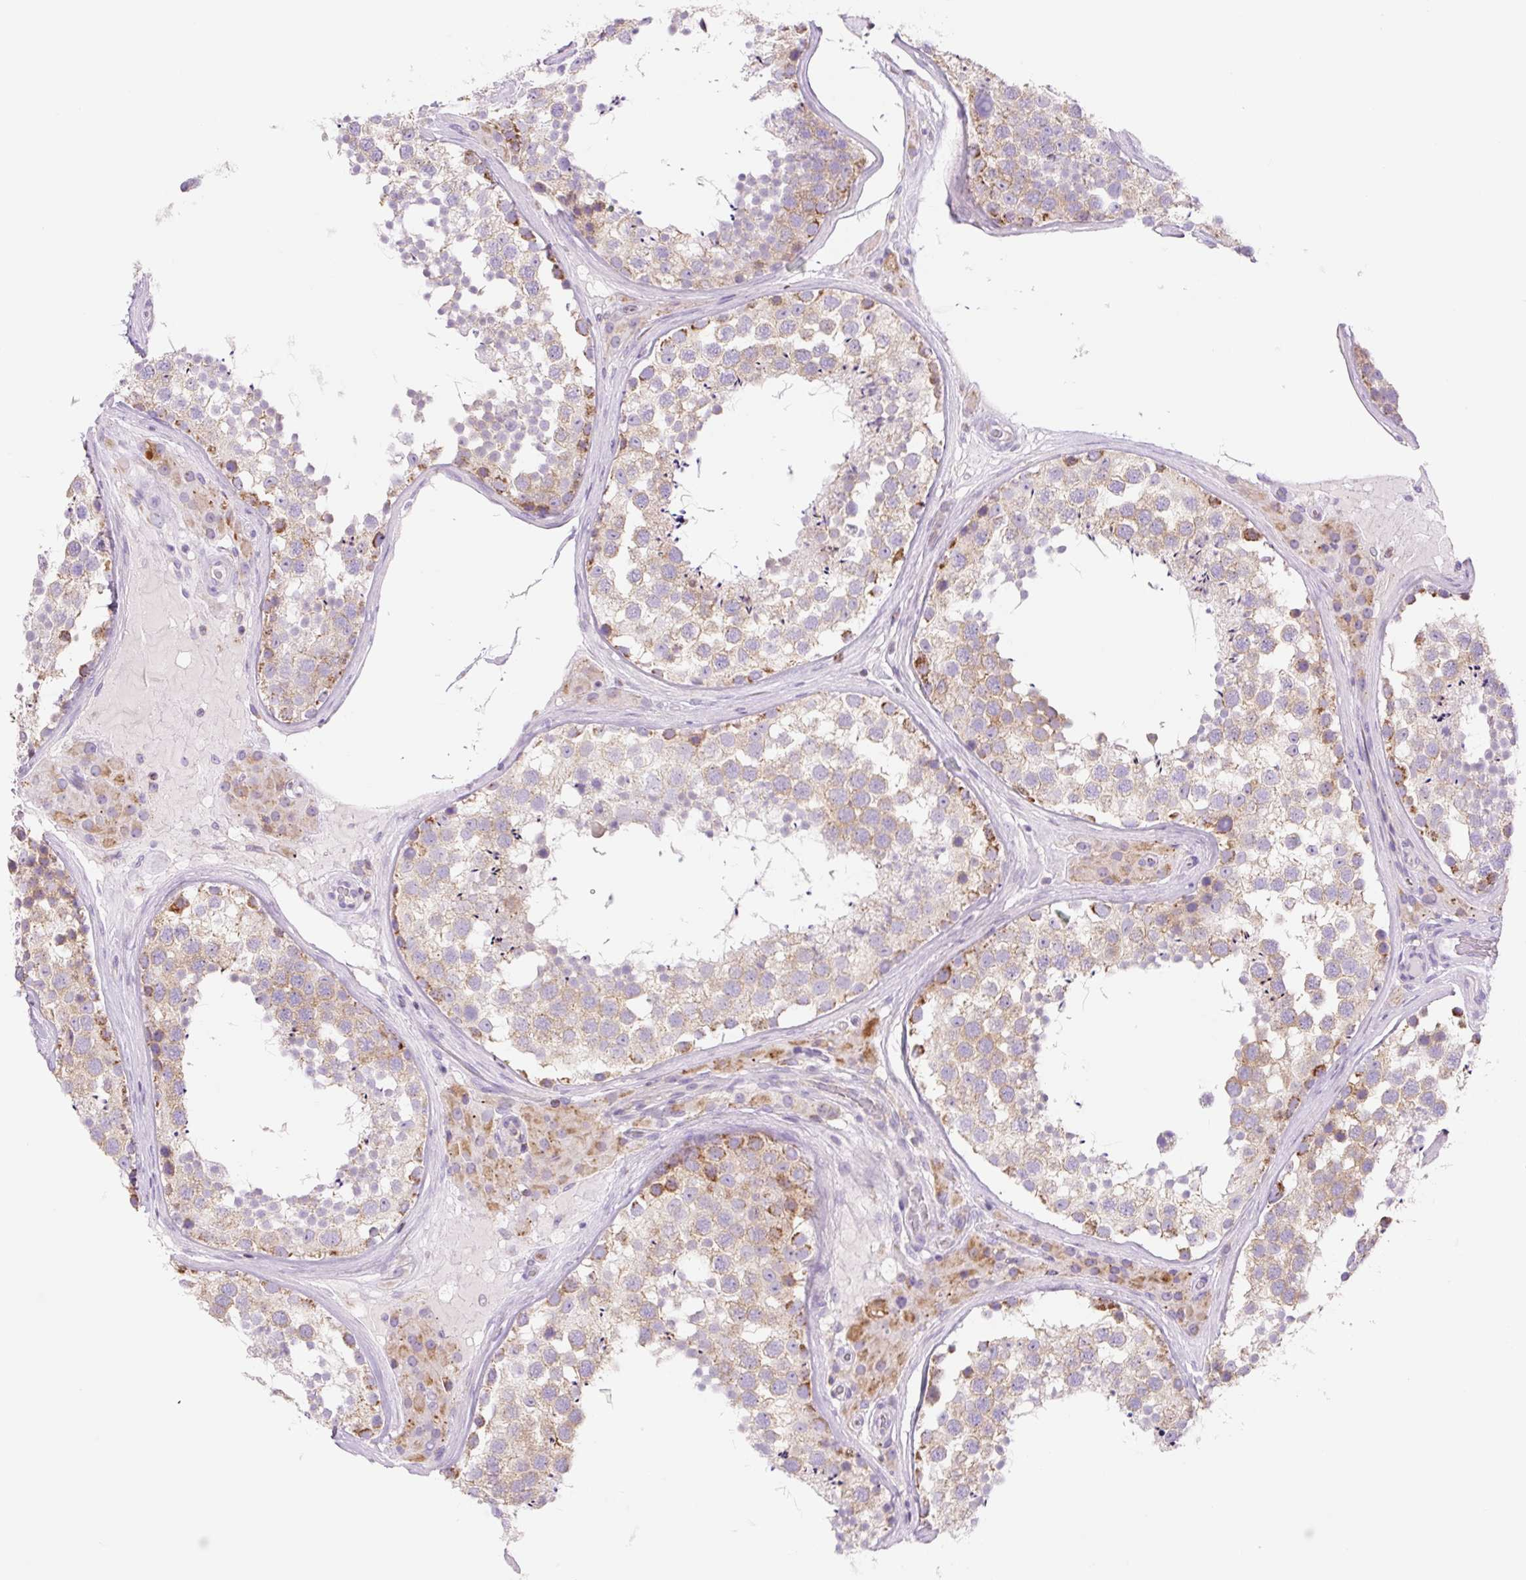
{"staining": {"intensity": "moderate", "quantity": "<25%", "location": "cytoplasmic/membranous"}, "tissue": "testis", "cell_type": "Cells in seminiferous ducts", "image_type": "normal", "snomed": [{"axis": "morphology", "description": "Normal tissue, NOS"}, {"axis": "topography", "description": "Testis"}], "caption": "The photomicrograph exhibits staining of unremarkable testis, revealing moderate cytoplasmic/membranous protein positivity (brown color) within cells in seminiferous ducts.", "gene": "FOCAD", "patient": {"sex": "male", "age": 46}}